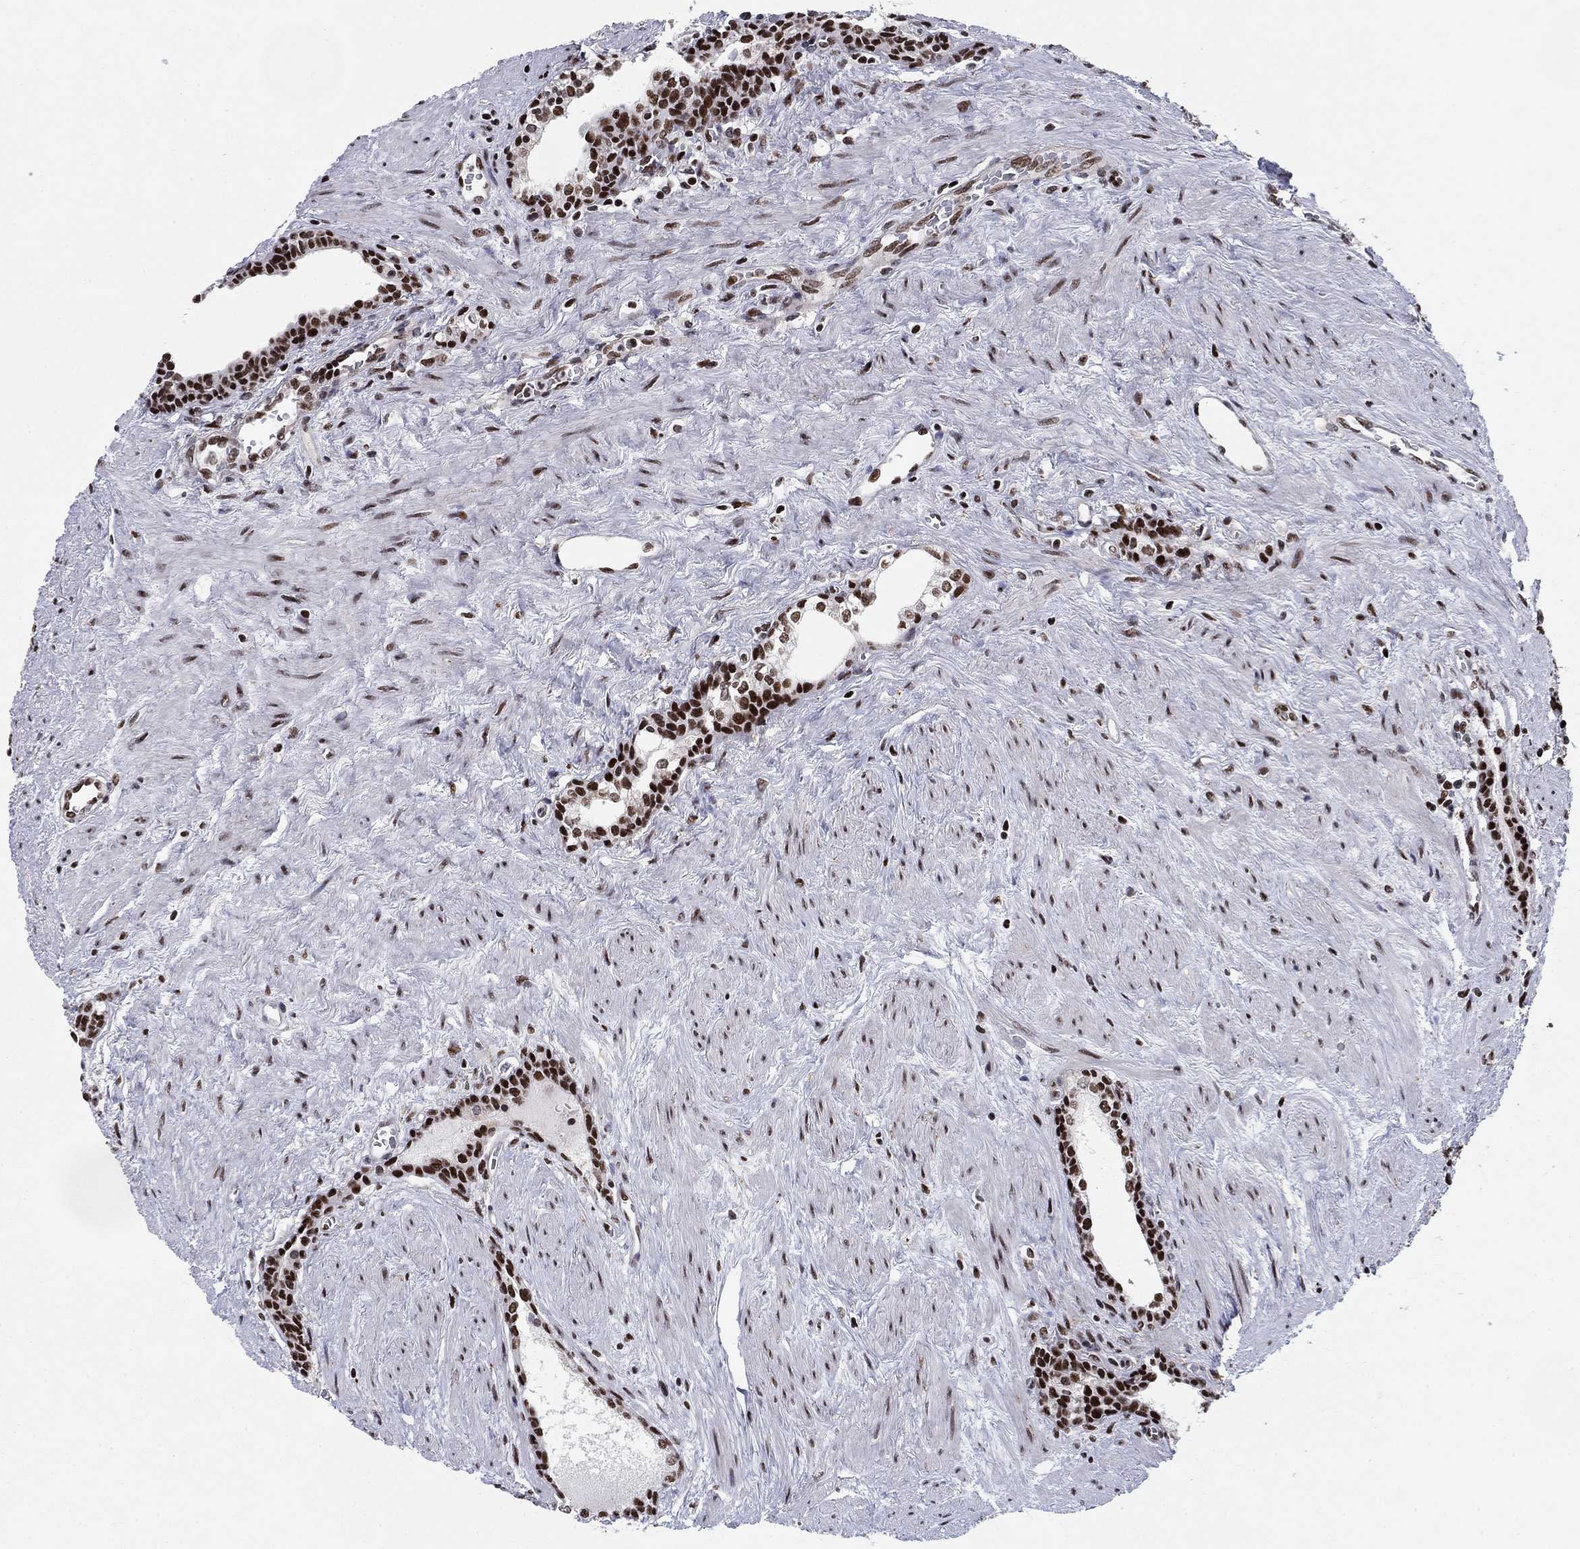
{"staining": {"intensity": "strong", "quantity": ">75%", "location": "nuclear"}, "tissue": "prostate cancer", "cell_type": "Tumor cells", "image_type": "cancer", "snomed": [{"axis": "morphology", "description": "Adenocarcinoma, NOS"}, {"axis": "morphology", "description": "Adenocarcinoma, High grade"}, {"axis": "topography", "description": "Prostate"}], "caption": "A brown stain labels strong nuclear positivity of a protein in human prostate cancer (adenocarcinoma (high-grade)) tumor cells.", "gene": "RPRD1B", "patient": {"sex": "male", "age": 61}}